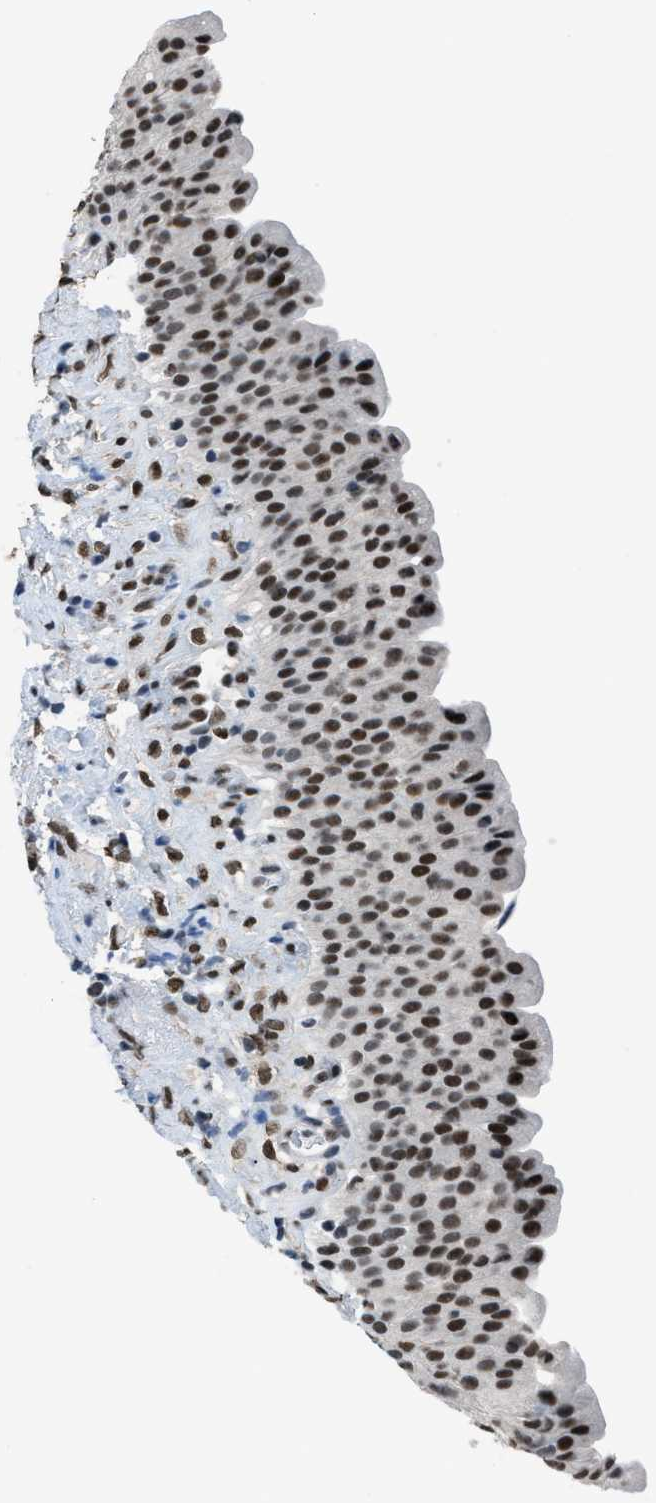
{"staining": {"intensity": "strong", "quantity": ">75%", "location": "nuclear"}, "tissue": "urinary bladder", "cell_type": "Urothelial cells", "image_type": "normal", "snomed": [{"axis": "morphology", "description": "Normal tissue, NOS"}, {"axis": "topography", "description": "Urinary bladder"}], "caption": "Urinary bladder was stained to show a protein in brown. There is high levels of strong nuclear positivity in approximately >75% of urothelial cells.", "gene": "GATAD2B", "patient": {"sex": "female", "age": 79}}